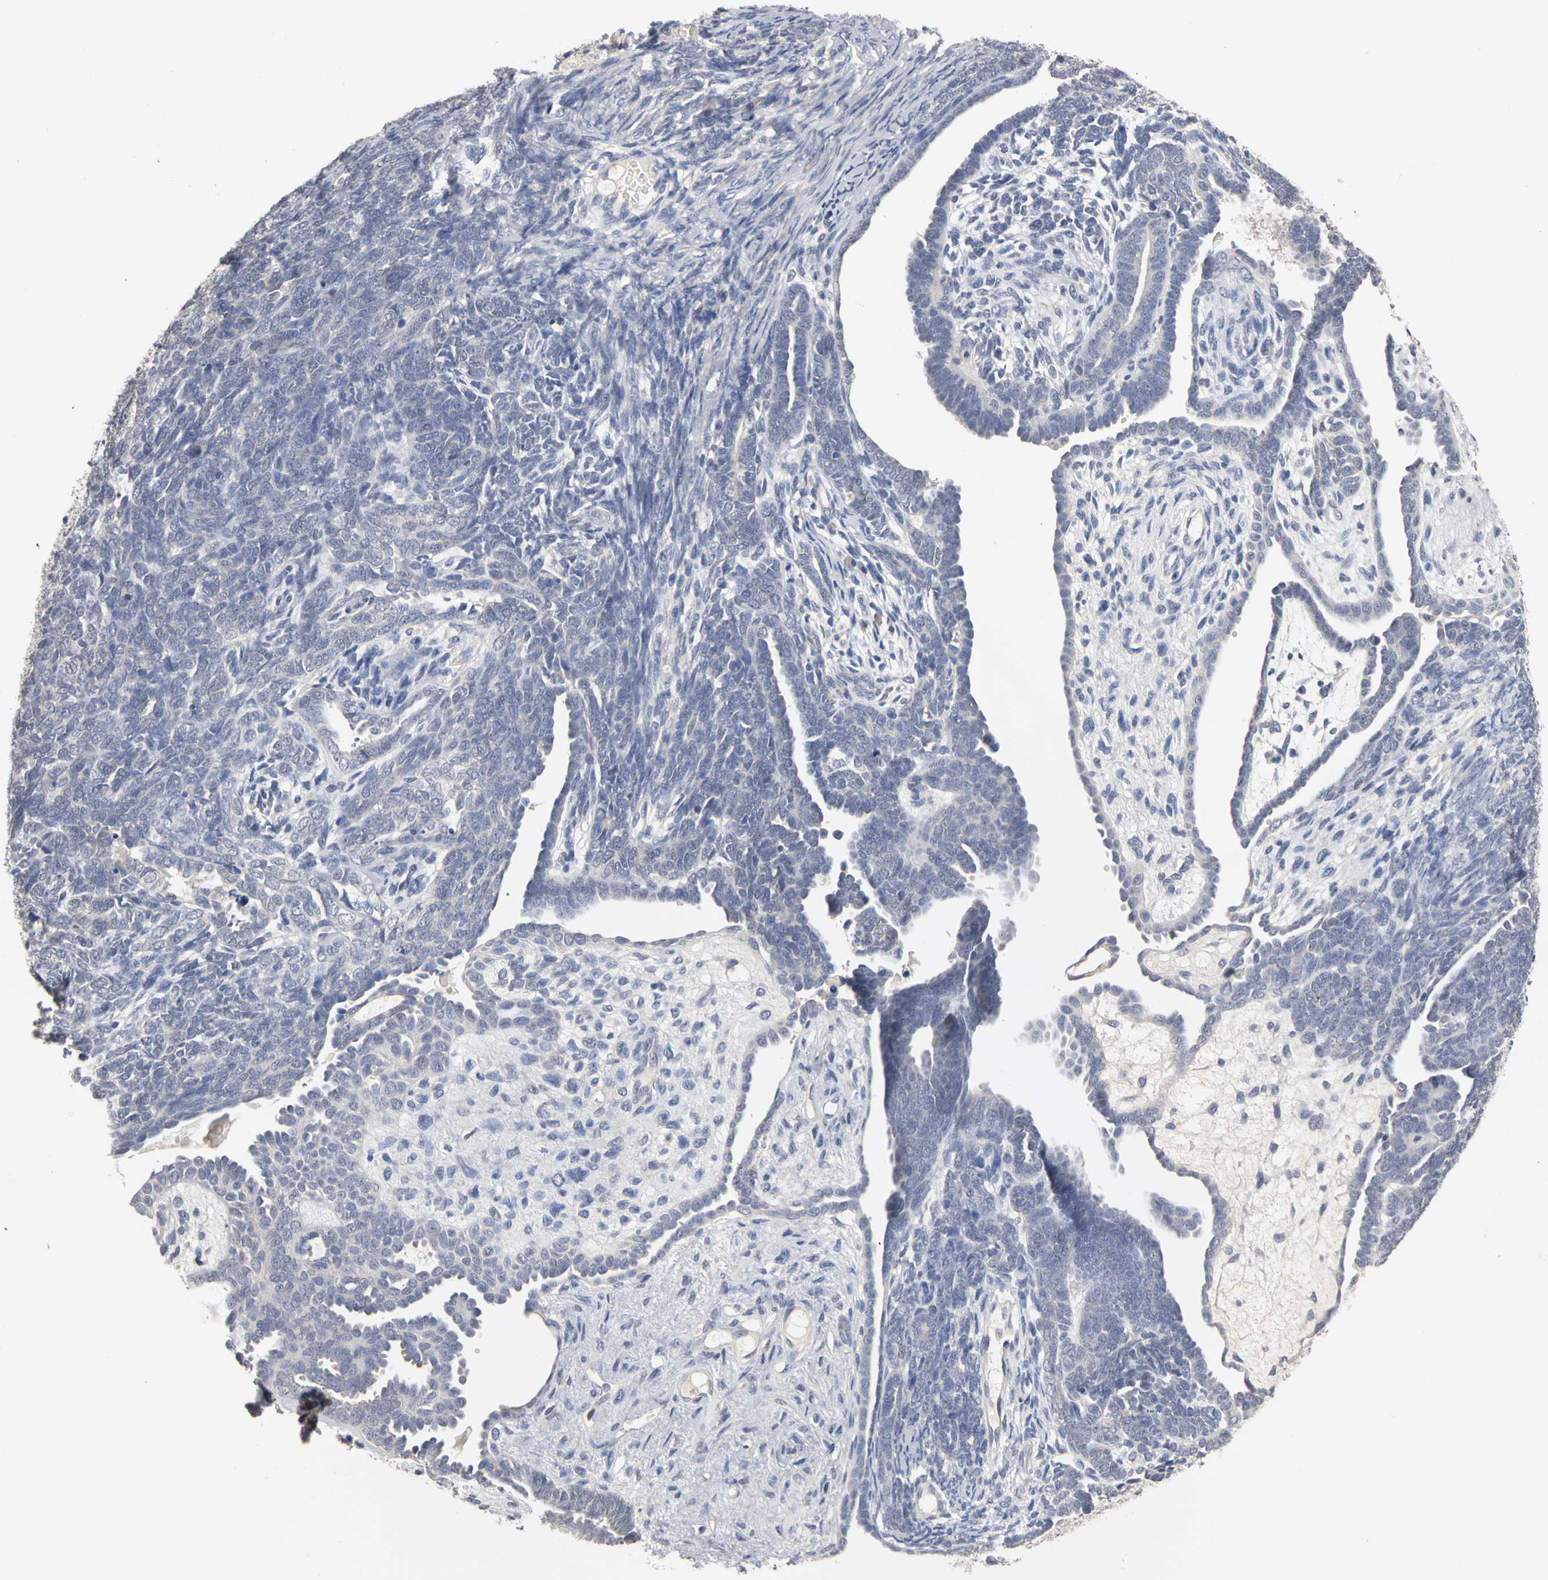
{"staining": {"intensity": "negative", "quantity": "none", "location": "none"}, "tissue": "endometrial cancer", "cell_type": "Tumor cells", "image_type": "cancer", "snomed": [{"axis": "morphology", "description": "Neoplasm, malignant, NOS"}, {"axis": "topography", "description": "Endometrium"}], "caption": "High magnification brightfield microscopy of malignant neoplasm (endometrial) stained with DAB (brown) and counterstained with hematoxylin (blue): tumor cells show no significant positivity.", "gene": "PGR", "patient": {"sex": "female", "age": 74}}